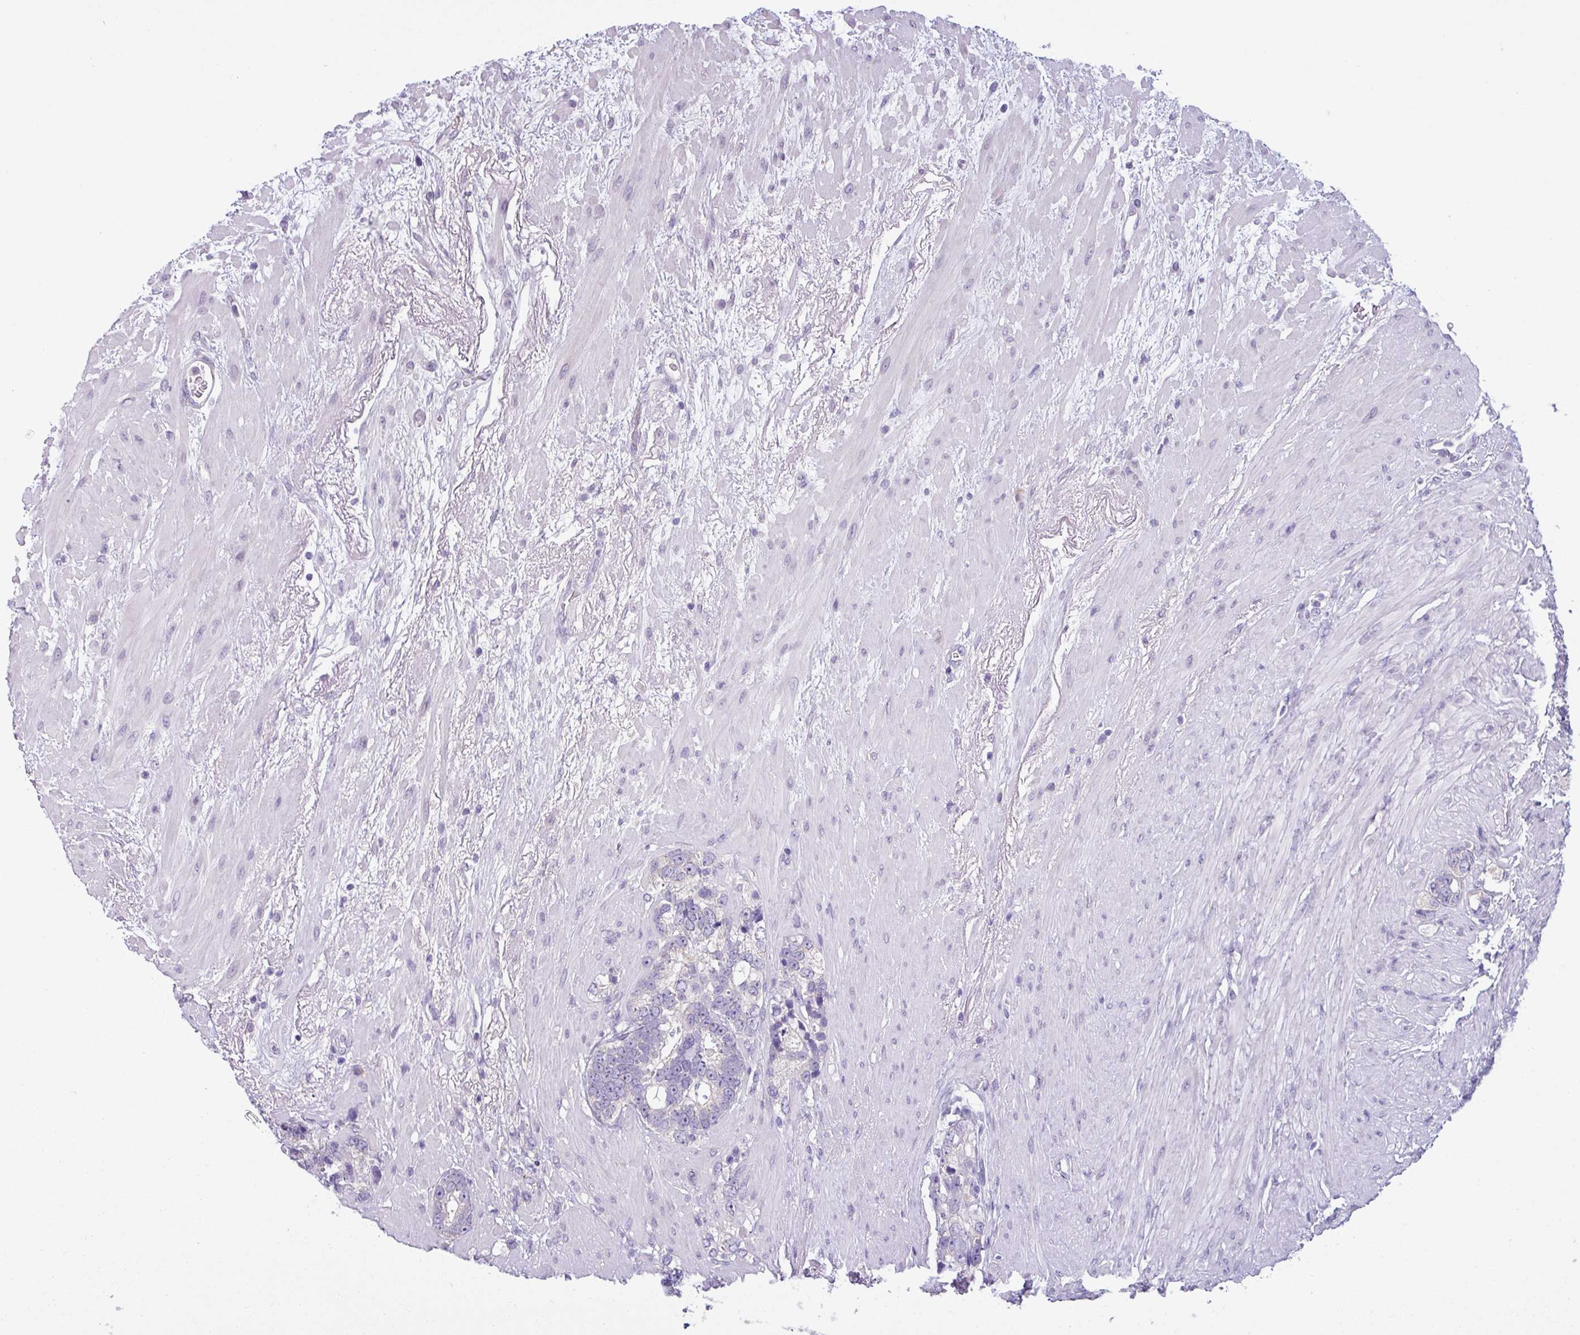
{"staining": {"intensity": "negative", "quantity": "none", "location": "none"}, "tissue": "prostate cancer", "cell_type": "Tumor cells", "image_type": "cancer", "snomed": [{"axis": "morphology", "description": "Adenocarcinoma, High grade"}, {"axis": "topography", "description": "Prostate"}], "caption": "Immunohistochemistry (IHC) micrograph of neoplastic tissue: prostate adenocarcinoma (high-grade) stained with DAB (3,3'-diaminobenzidine) exhibits no significant protein staining in tumor cells. (DAB (3,3'-diaminobenzidine) IHC with hematoxylin counter stain).", "gene": "C20orf27", "patient": {"sex": "male", "age": 74}}